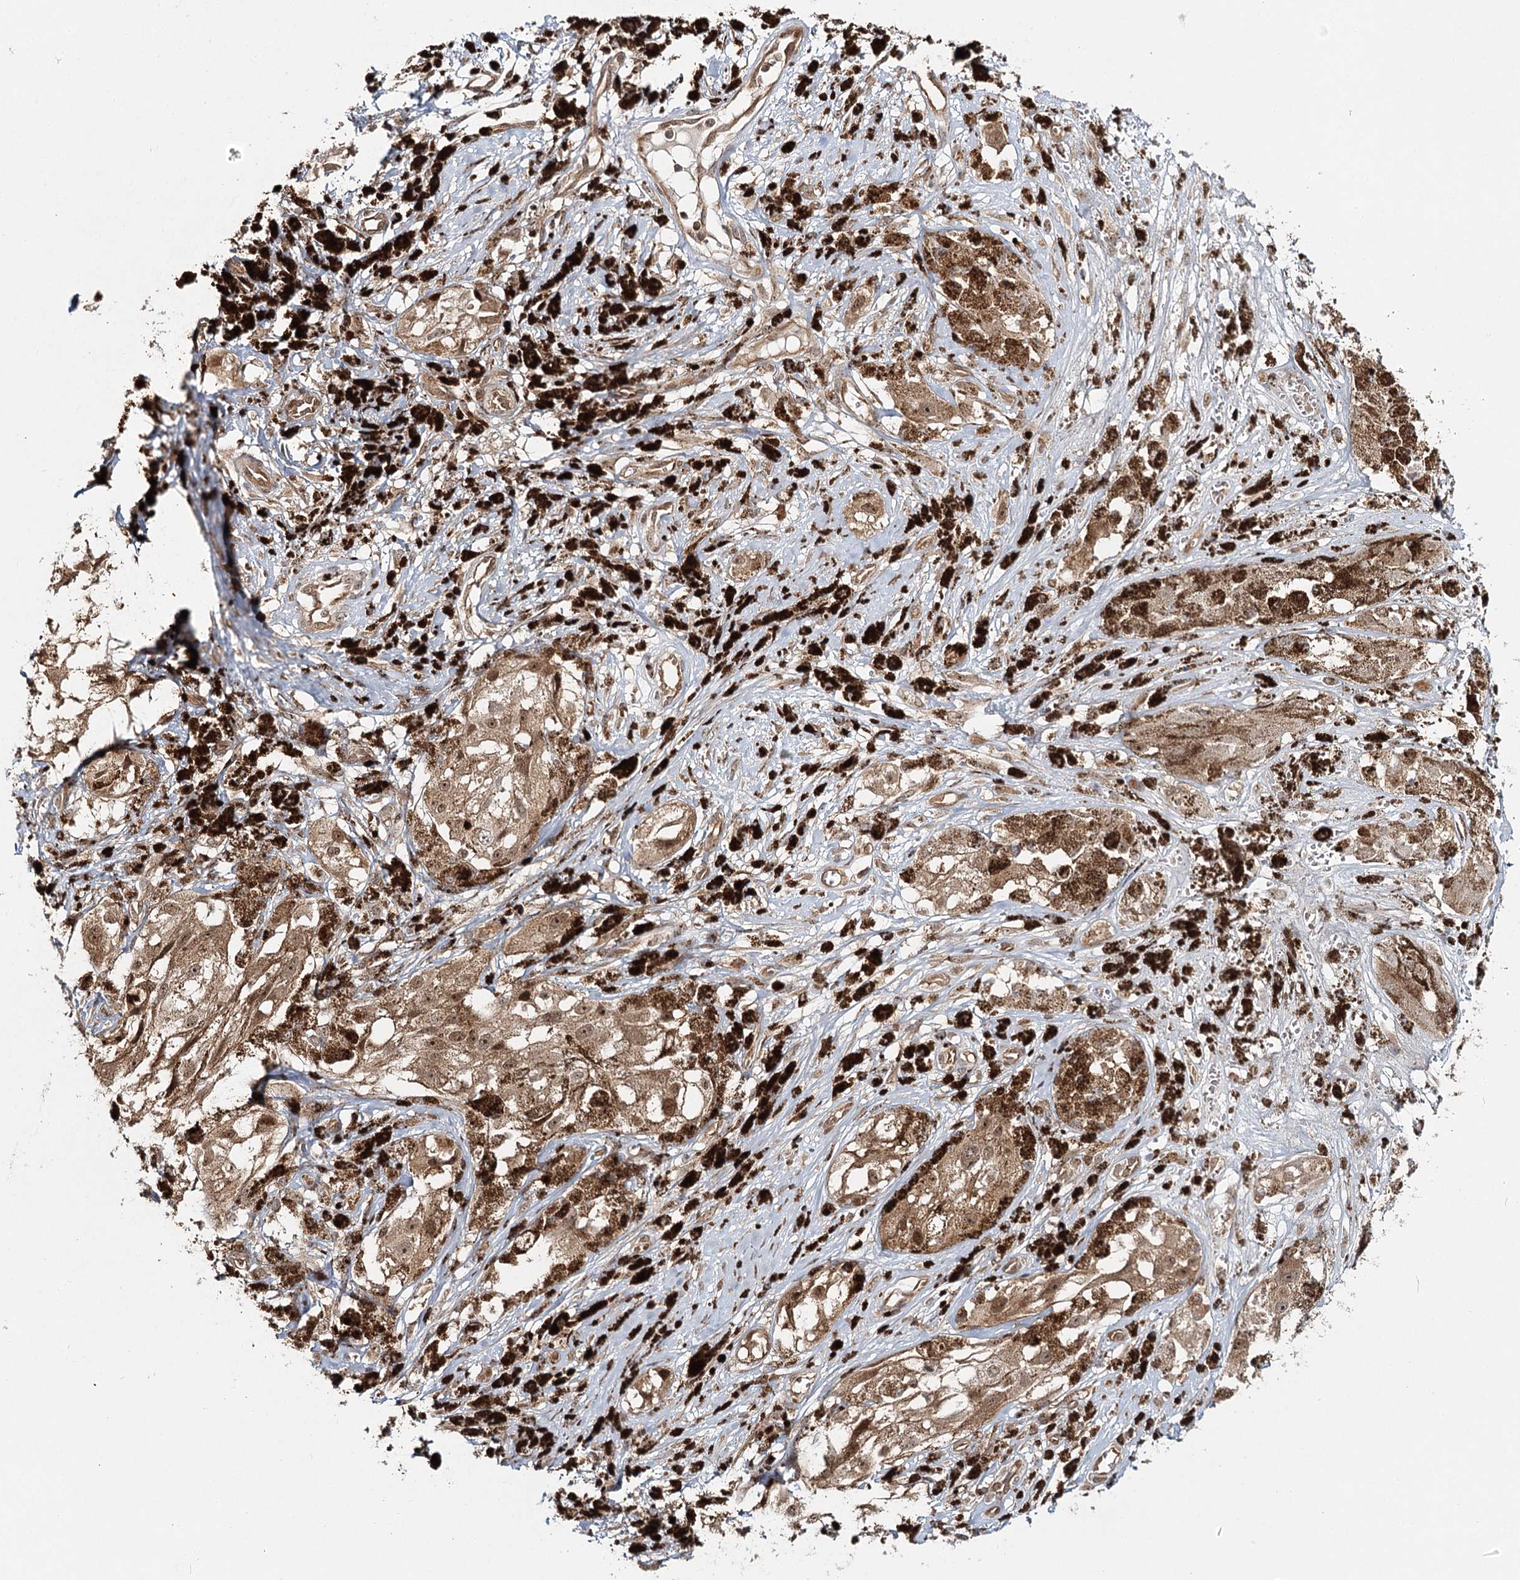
{"staining": {"intensity": "moderate", "quantity": ">75%", "location": "cytoplasmic/membranous,nuclear"}, "tissue": "melanoma", "cell_type": "Tumor cells", "image_type": "cancer", "snomed": [{"axis": "morphology", "description": "Malignant melanoma, NOS"}, {"axis": "topography", "description": "Skin"}], "caption": "IHC (DAB) staining of human malignant melanoma demonstrates moderate cytoplasmic/membranous and nuclear protein staining in about >75% of tumor cells.", "gene": "FAM120B", "patient": {"sex": "male", "age": 88}}